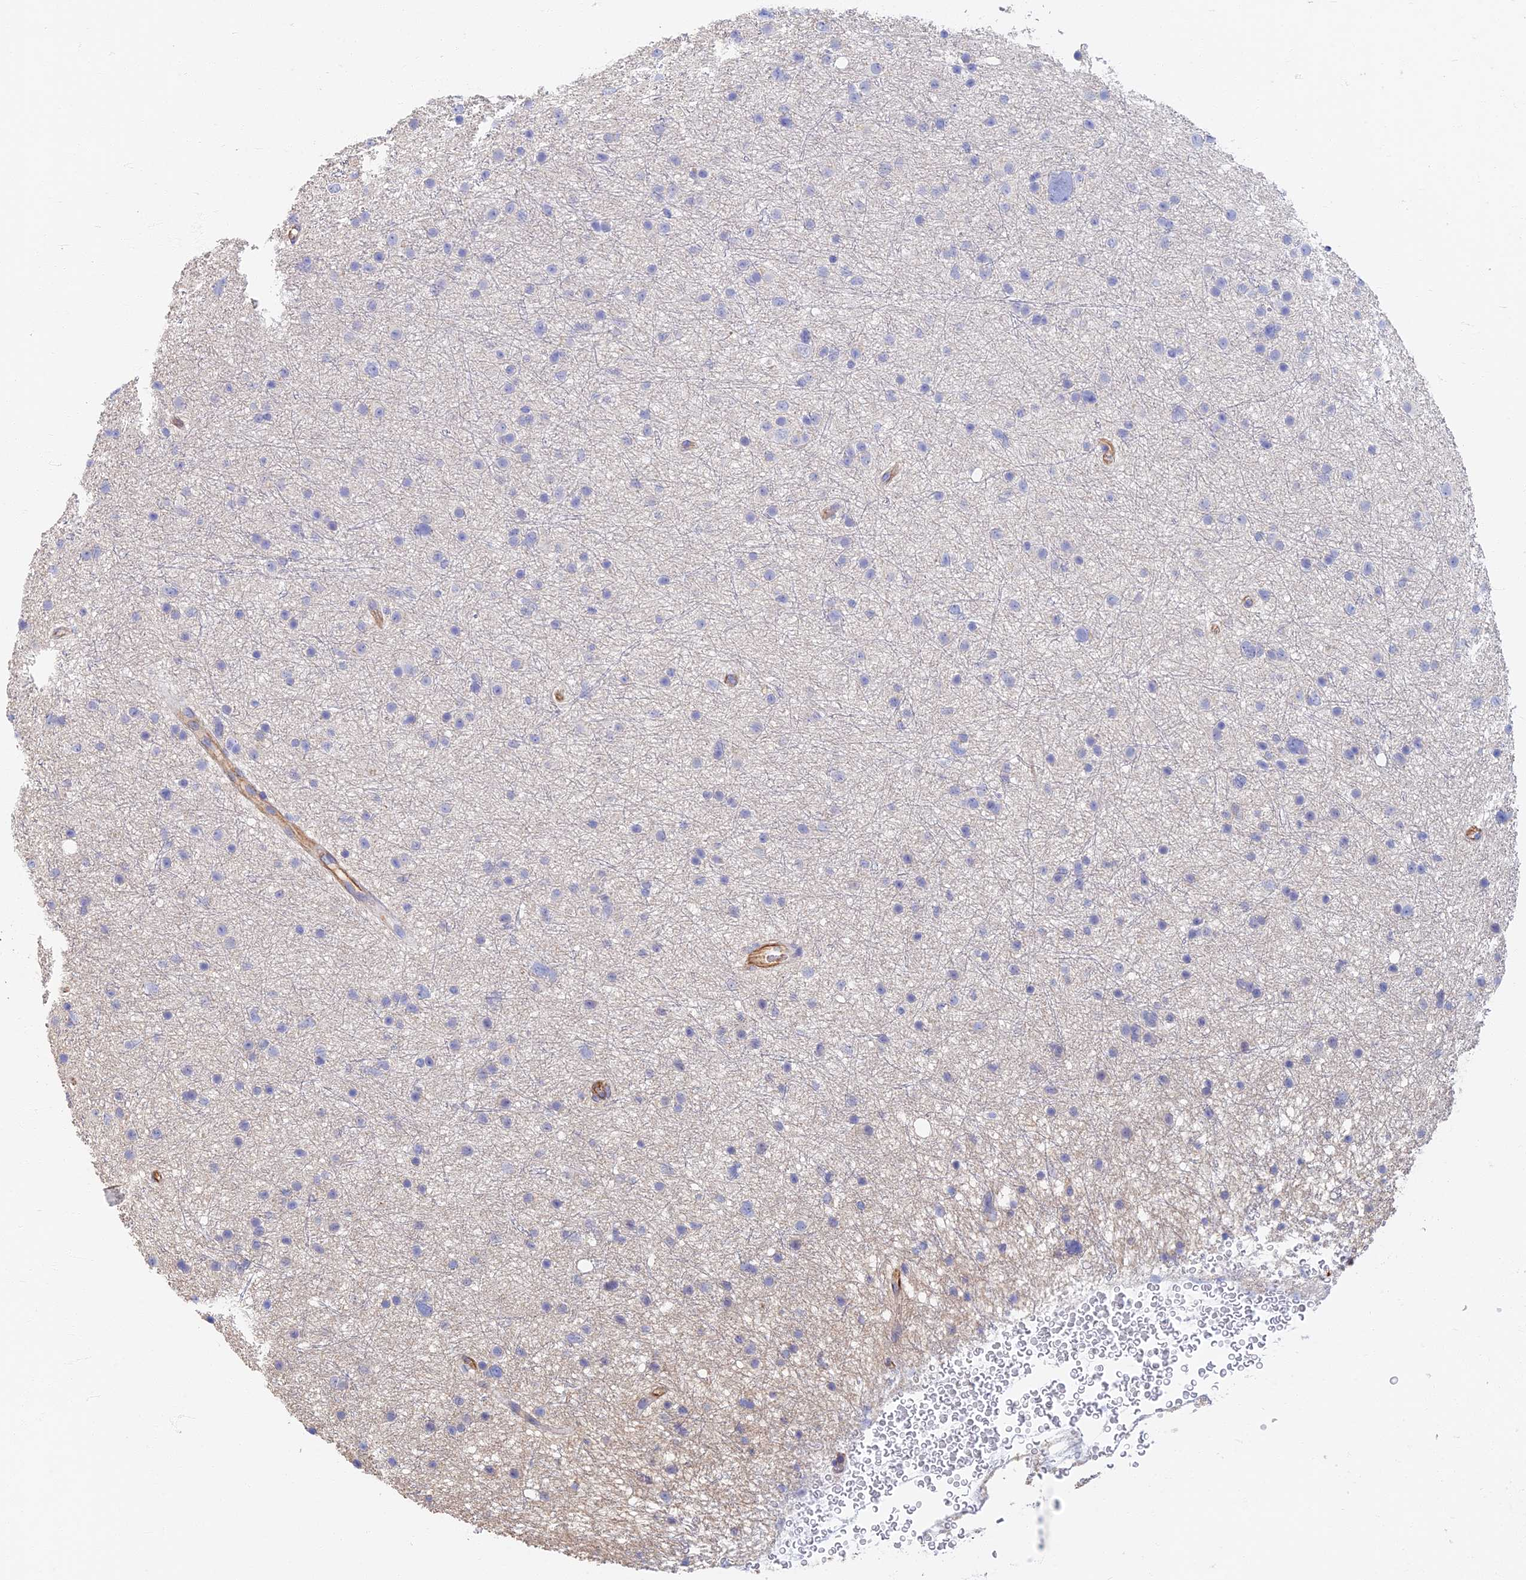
{"staining": {"intensity": "negative", "quantity": "none", "location": "none"}, "tissue": "glioma", "cell_type": "Tumor cells", "image_type": "cancer", "snomed": [{"axis": "morphology", "description": "Glioma, malignant, Low grade"}, {"axis": "topography", "description": "Cerebral cortex"}], "caption": "Protein analysis of glioma displays no significant staining in tumor cells.", "gene": "RMC1", "patient": {"sex": "female", "age": 39}}